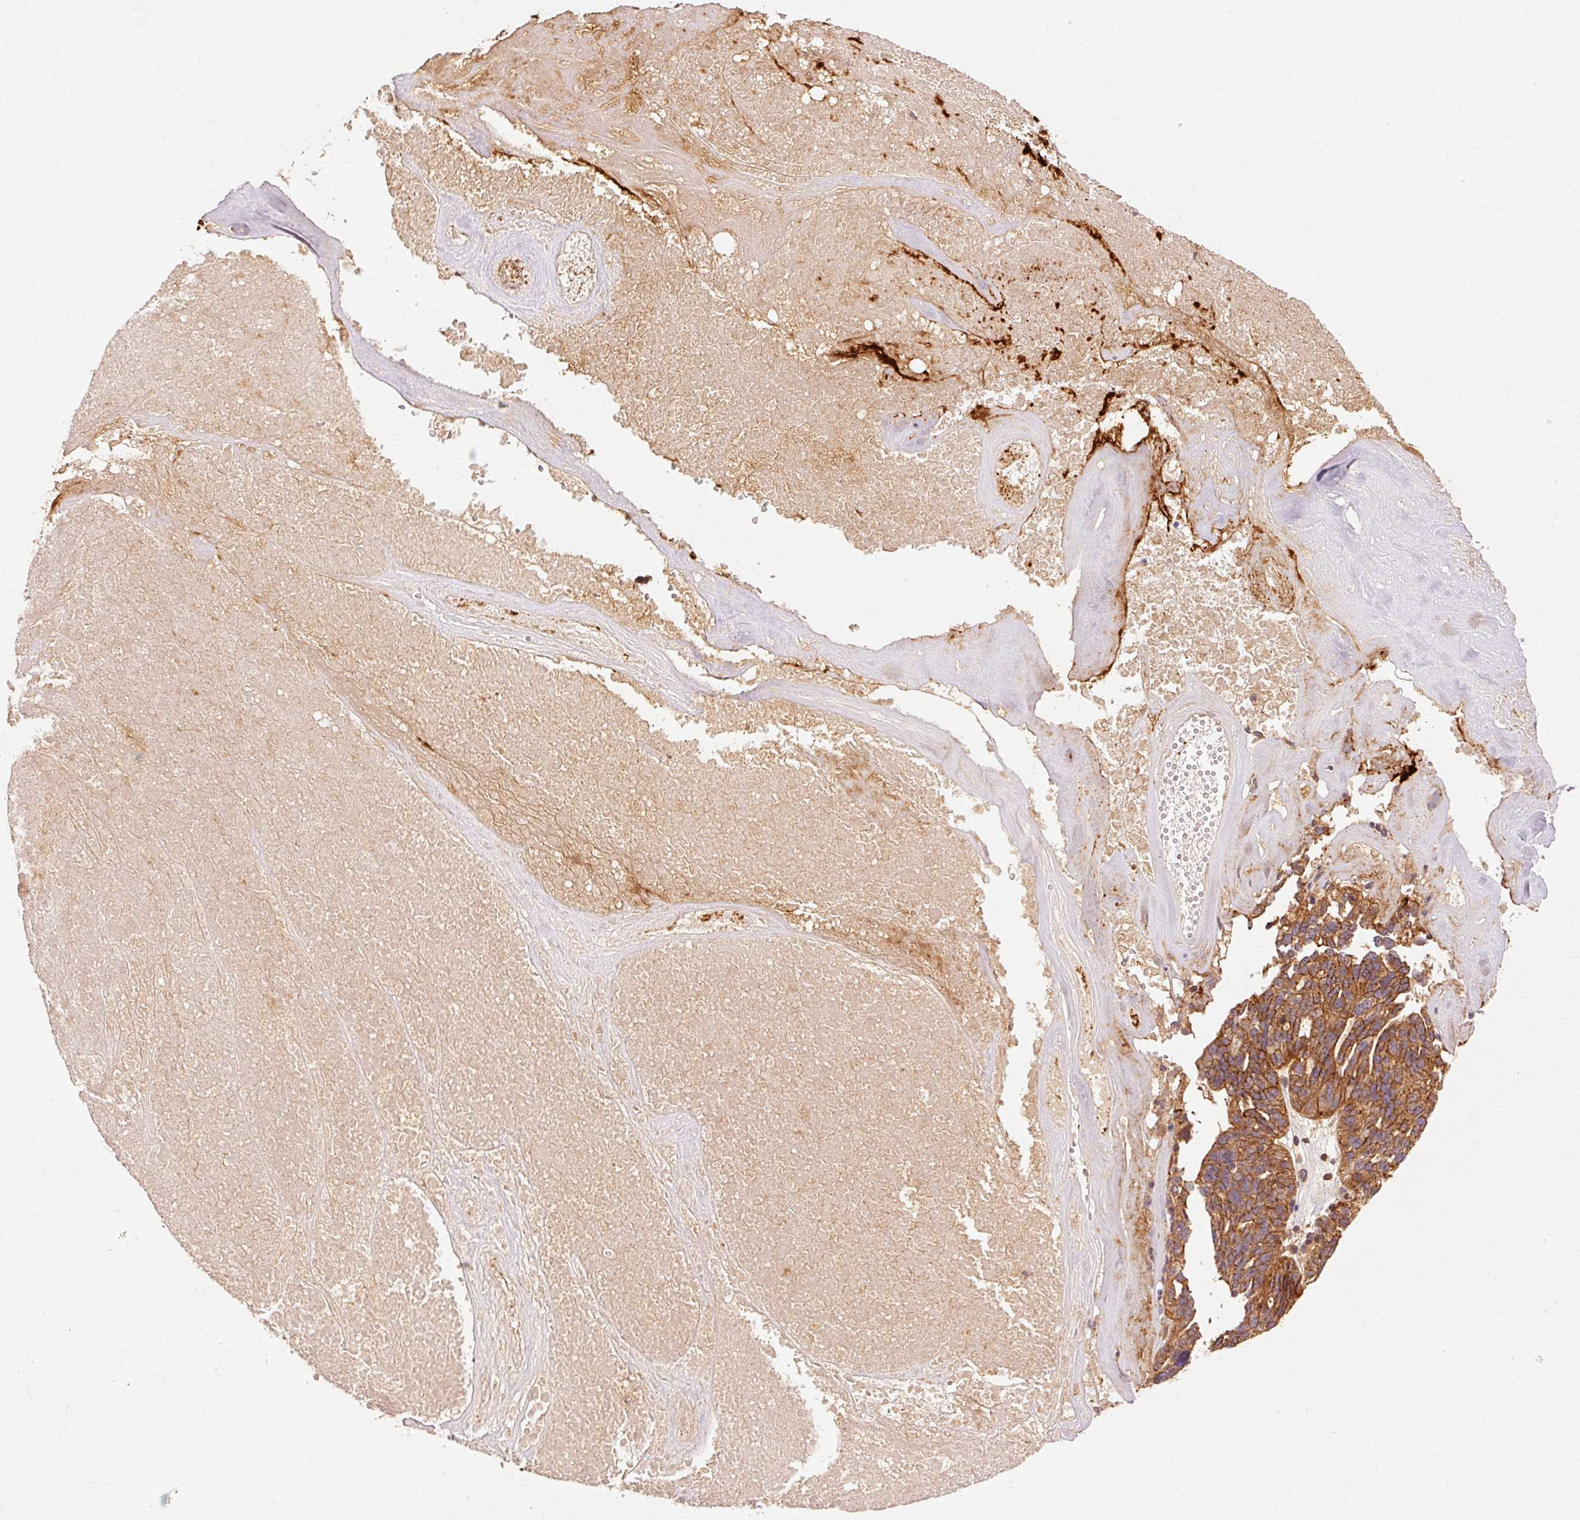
{"staining": {"intensity": "strong", "quantity": ">75%", "location": "cytoplasmic/membranous"}, "tissue": "ovarian cancer", "cell_type": "Tumor cells", "image_type": "cancer", "snomed": [{"axis": "morphology", "description": "Cystadenocarcinoma, serous, NOS"}, {"axis": "topography", "description": "Ovary"}], "caption": "Ovarian cancer (serous cystadenocarcinoma) stained with a brown dye shows strong cytoplasmic/membranous positive positivity in about >75% of tumor cells.", "gene": "CTNNA1", "patient": {"sex": "female", "age": 59}}